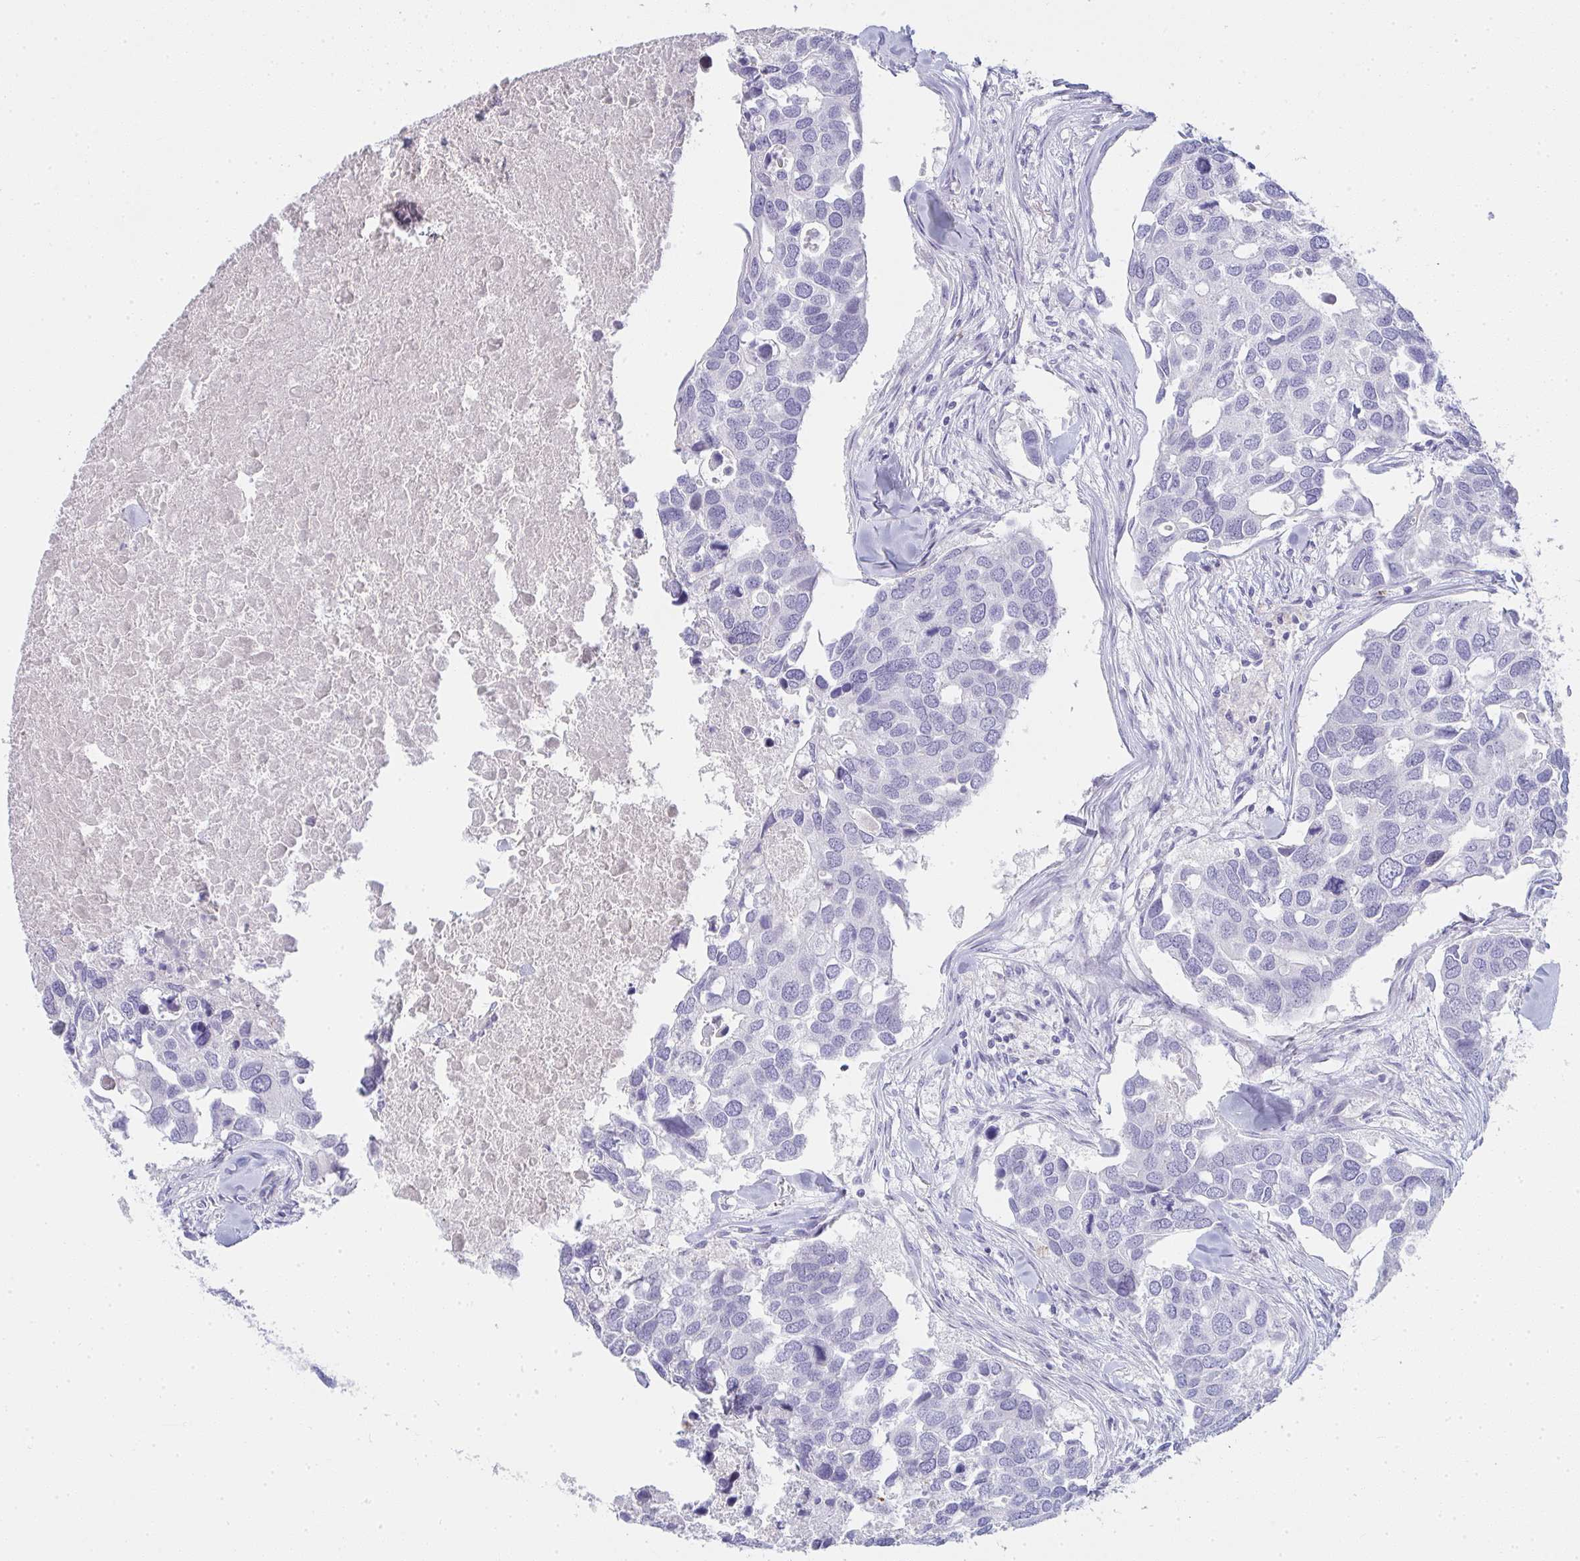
{"staining": {"intensity": "negative", "quantity": "none", "location": "none"}, "tissue": "breast cancer", "cell_type": "Tumor cells", "image_type": "cancer", "snomed": [{"axis": "morphology", "description": "Duct carcinoma"}, {"axis": "topography", "description": "Breast"}], "caption": "IHC micrograph of breast intraductal carcinoma stained for a protein (brown), which reveals no expression in tumor cells.", "gene": "ZNF182", "patient": {"sex": "female", "age": 83}}